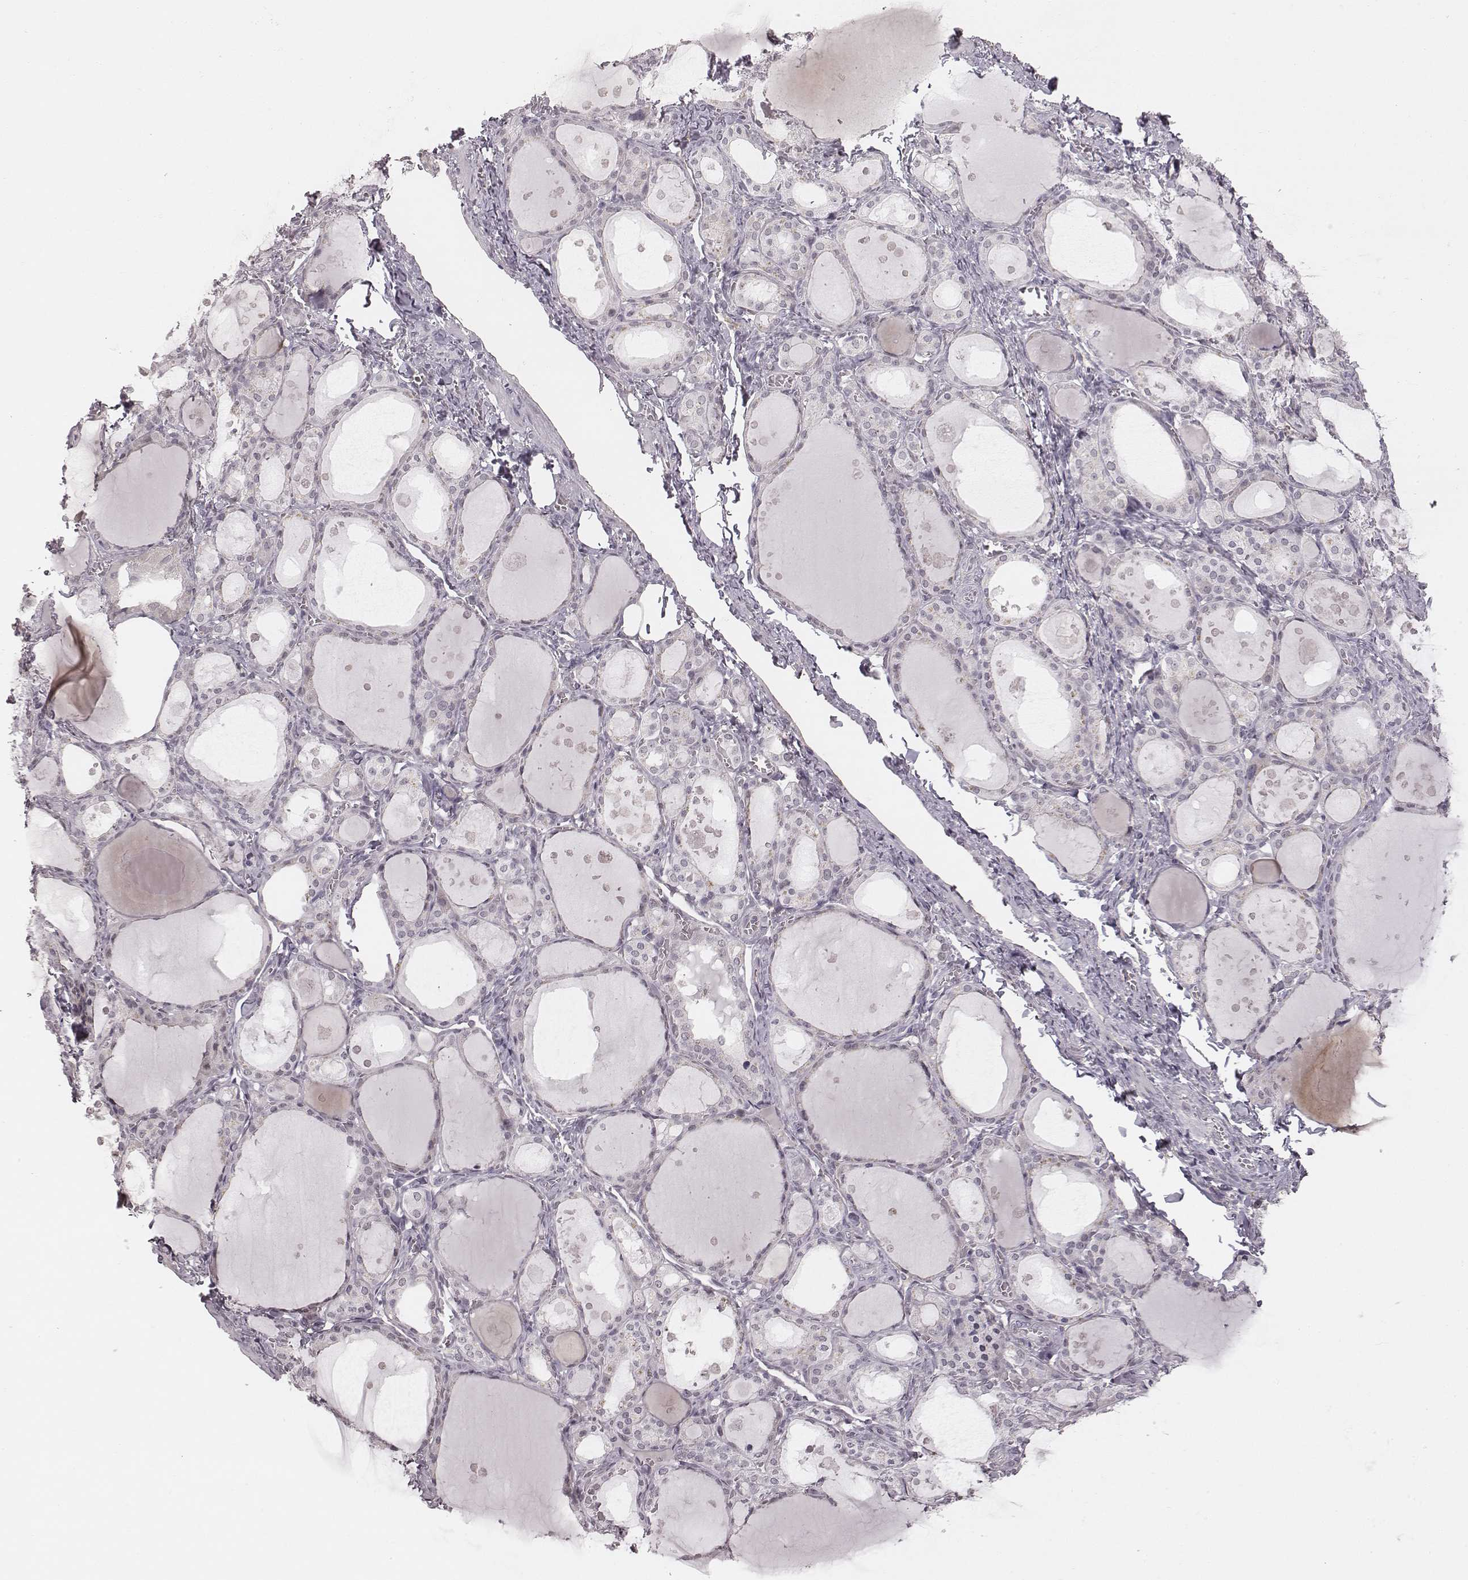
{"staining": {"intensity": "negative", "quantity": "none", "location": "none"}, "tissue": "thyroid gland", "cell_type": "Glandular cells", "image_type": "normal", "snomed": [{"axis": "morphology", "description": "Normal tissue, NOS"}, {"axis": "topography", "description": "Thyroid gland"}], "caption": "Immunohistochemical staining of normal human thyroid gland demonstrates no significant positivity in glandular cells.", "gene": "RPGRIP1", "patient": {"sex": "male", "age": 68}}